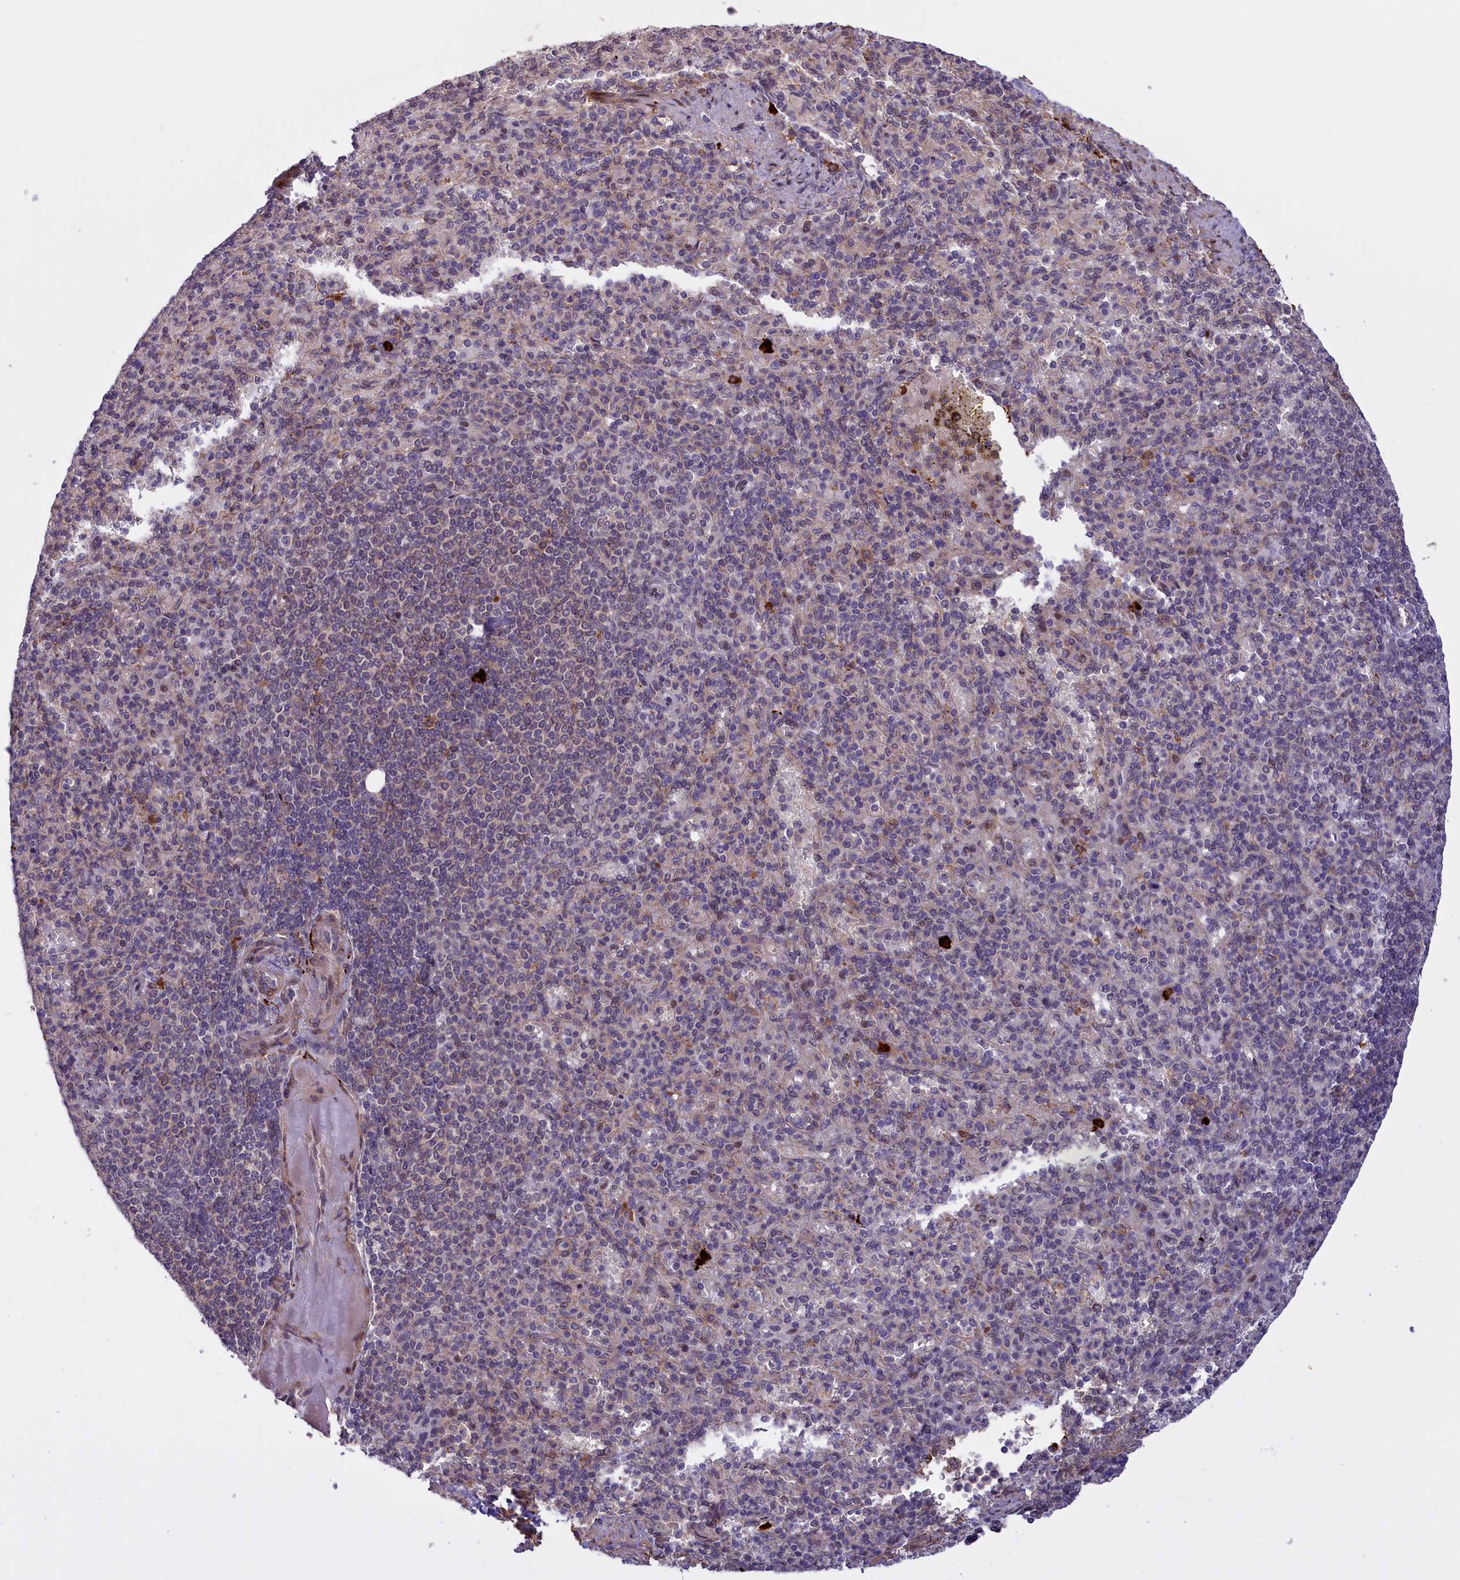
{"staining": {"intensity": "negative", "quantity": "none", "location": "none"}, "tissue": "spleen", "cell_type": "Cells in red pulp", "image_type": "normal", "snomed": [{"axis": "morphology", "description": "Normal tissue, NOS"}, {"axis": "topography", "description": "Spleen"}], "caption": "A high-resolution photomicrograph shows immunohistochemistry (IHC) staining of benign spleen, which exhibits no significant expression in cells in red pulp.", "gene": "RRAD", "patient": {"sex": "female", "age": 74}}